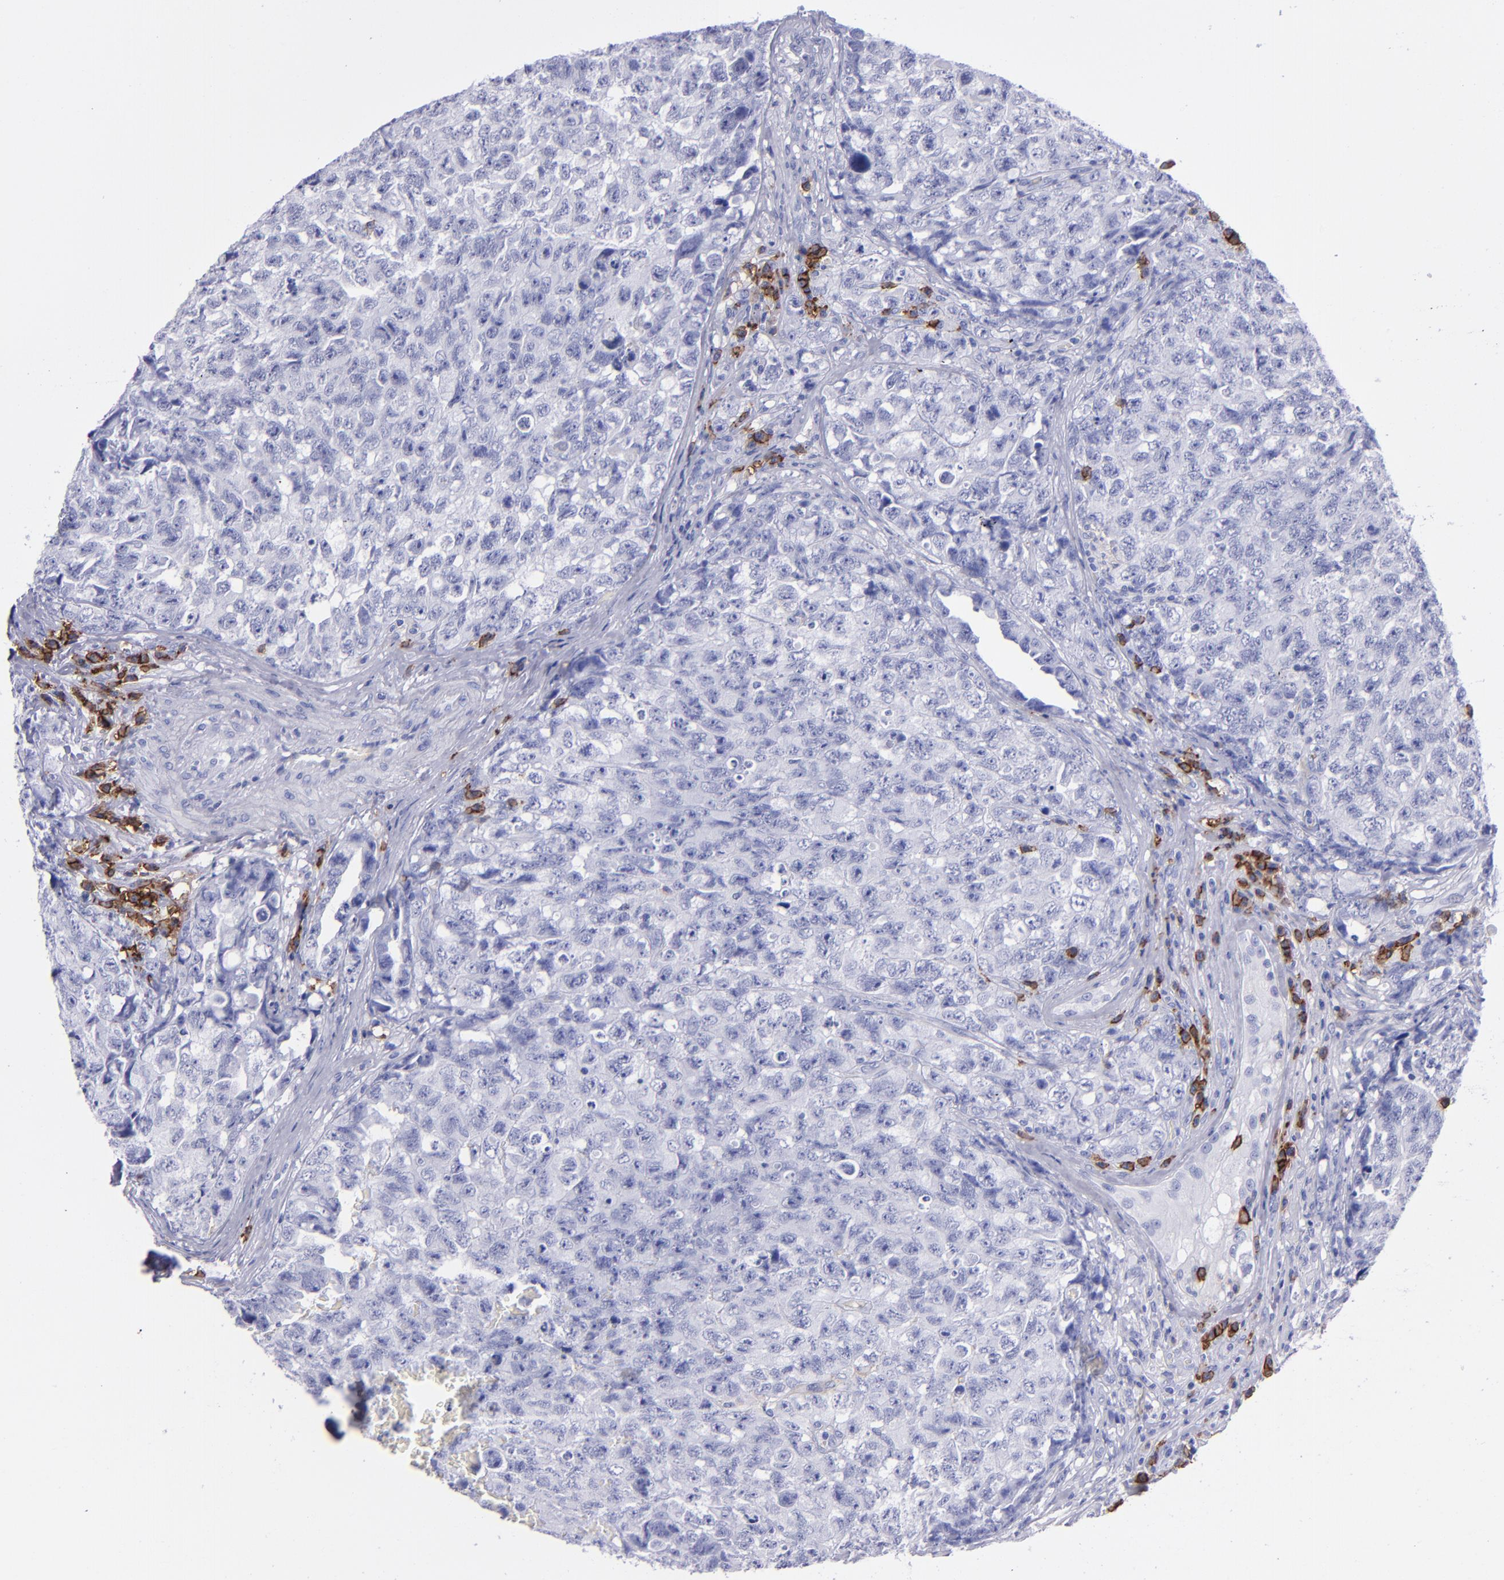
{"staining": {"intensity": "negative", "quantity": "none", "location": "none"}, "tissue": "testis cancer", "cell_type": "Tumor cells", "image_type": "cancer", "snomed": [{"axis": "morphology", "description": "Carcinoma, Embryonal, NOS"}, {"axis": "topography", "description": "Testis"}], "caption": "Micrograph shows no significant protein positivity in tumor cells of embryonal carcinoma (testis).", "gene": "CD38", "patient": {"sex": "male", "age": 31}}